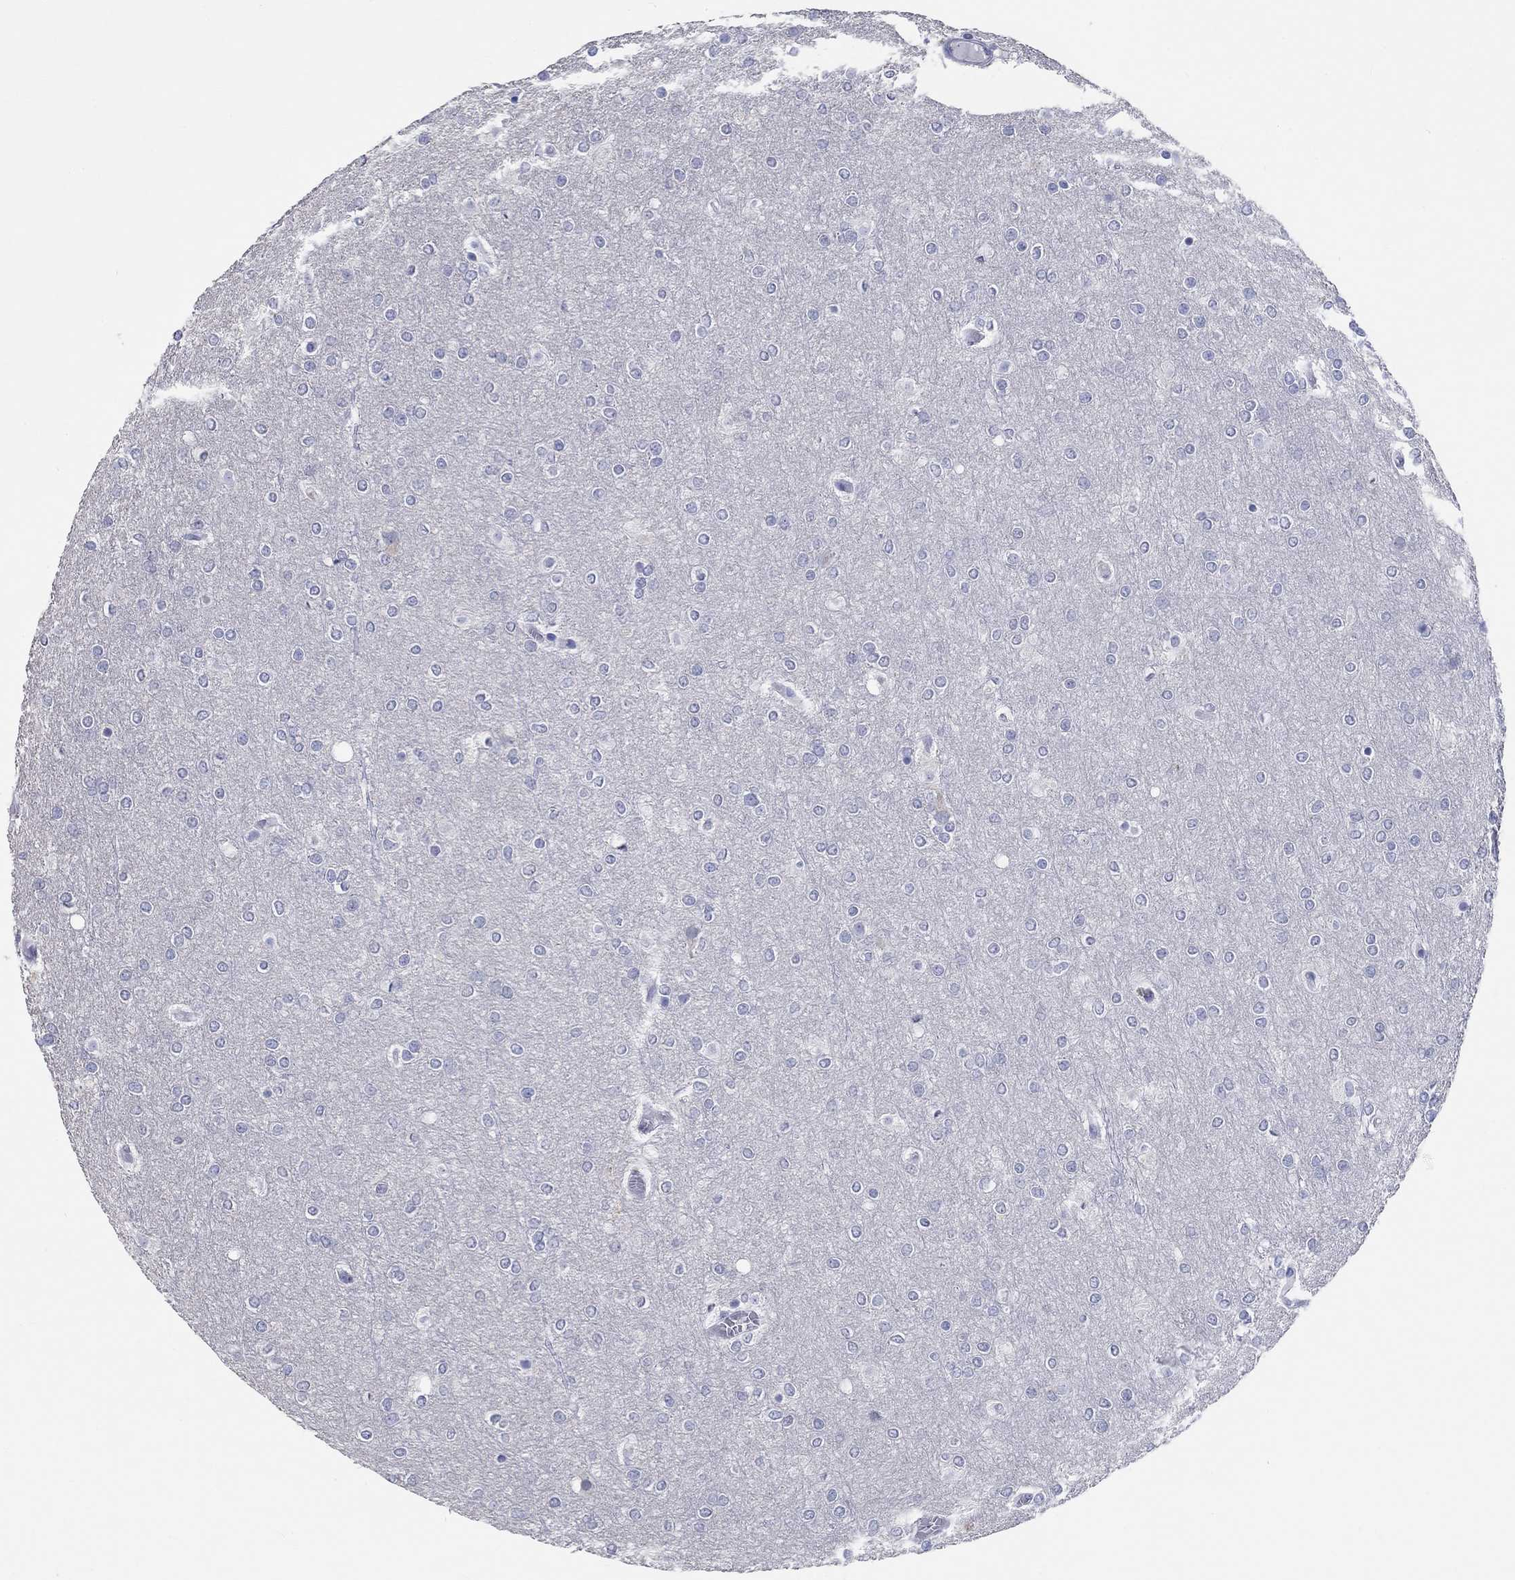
{"staining": {"intensity": "negative", "quantity": "none", "location": "none"}, "tissue": "glioma", "cell_type": "Tumor cells", "image_type": "cancer", "snomed": [{"axis": "morphology", "description": "Glioma, malignant, High grade"}, {"axis": "topography", "description": "Brain"}], "caption": "Tumor cells show no significant protein expression in glioma. (DAB (3,3'-diaminobenzidine) immunohistochemistry (IHC) visualized using brightfield microscopy, high magnification).", "gene": "LRRC4C", "patient": {"sex": "female", "age": 61}}